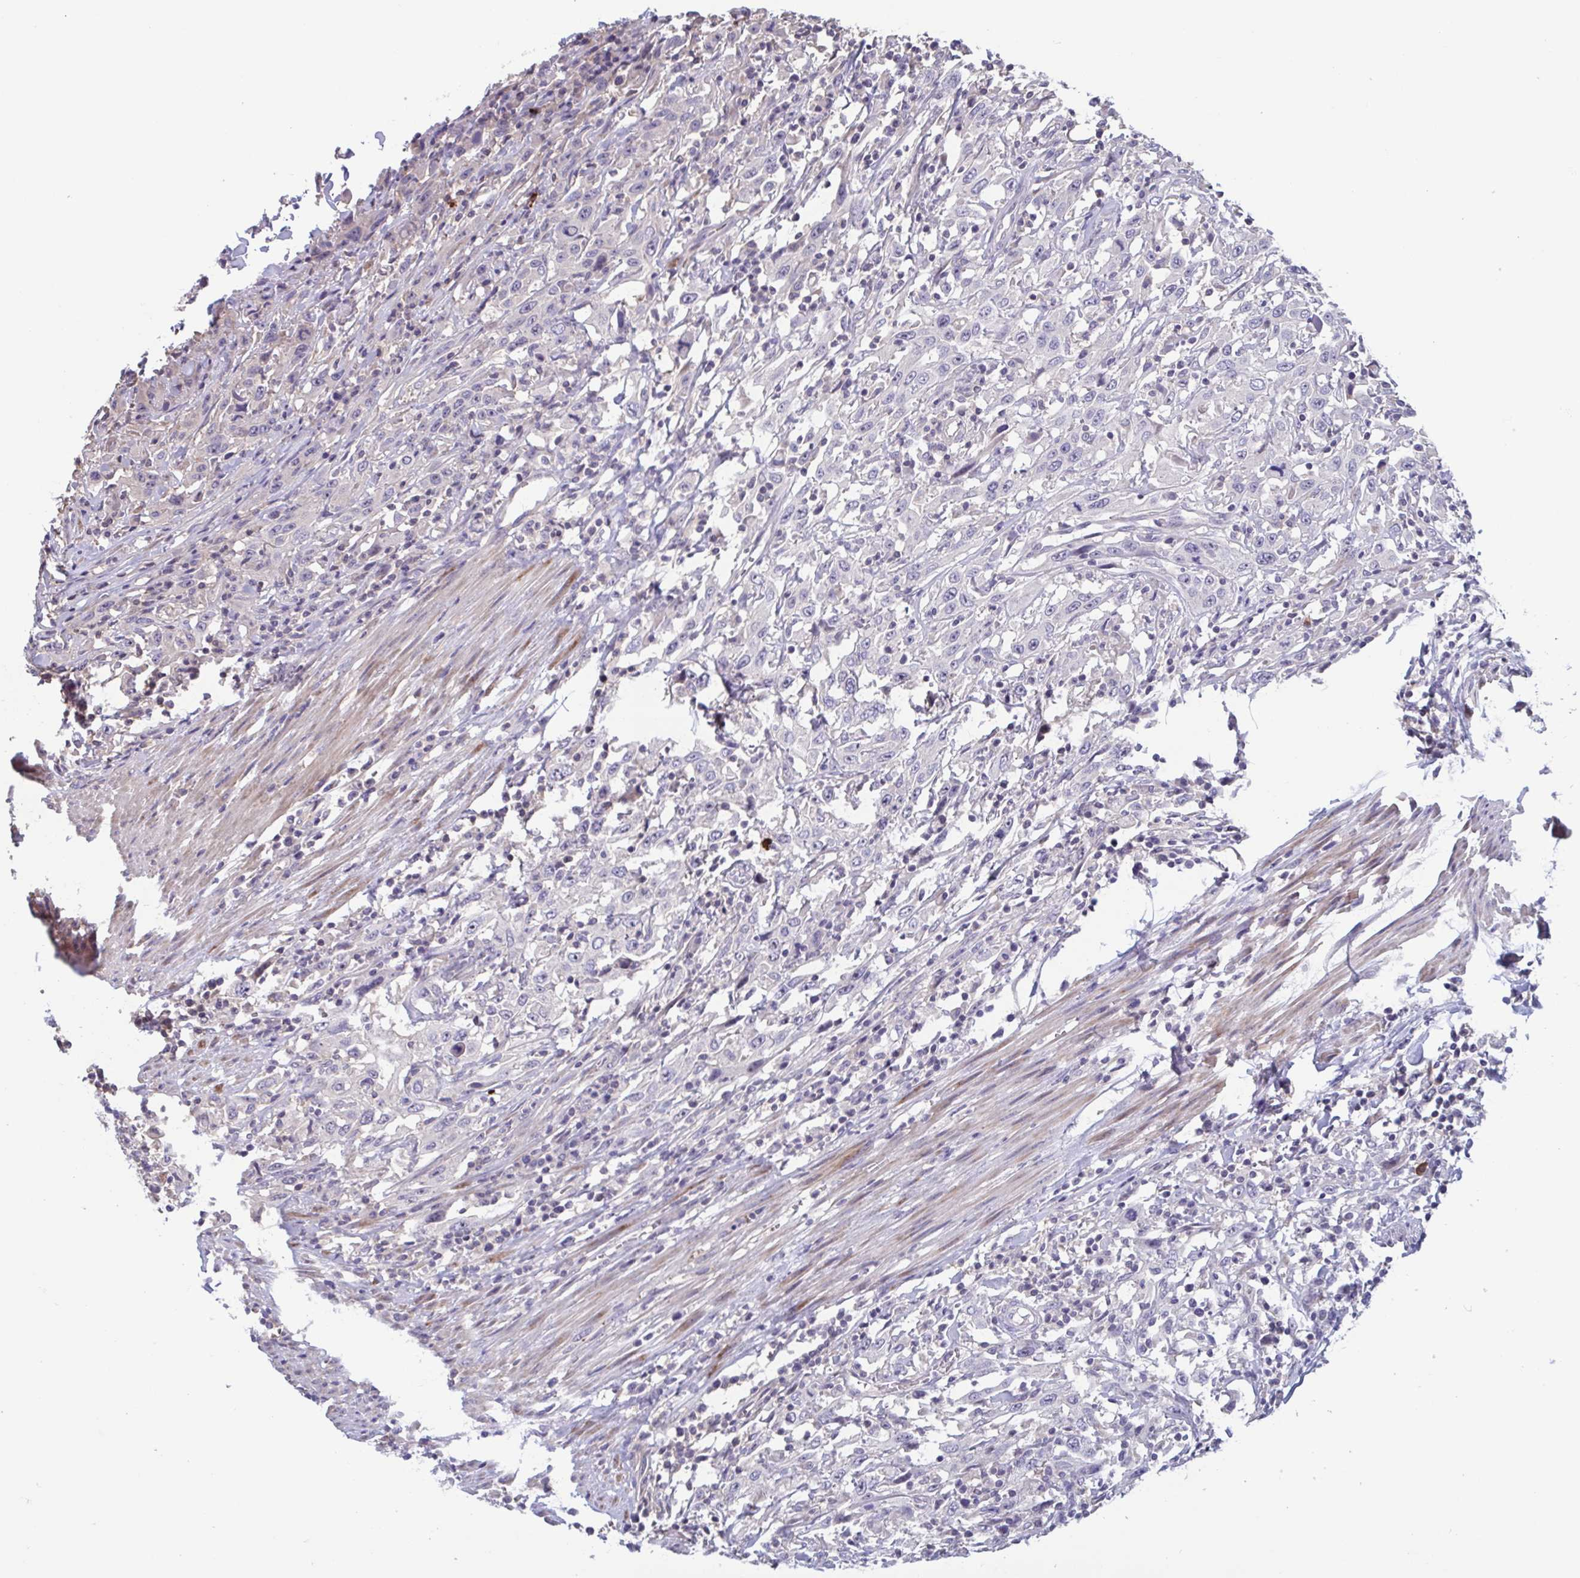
{"staining": {"intensity": "negative", "quantity": "none", "location": "none"}, "tissue": "urothelial cancer", "cell_type": "Tumor cells", "image_type": "cancer", "snomed": [{"axis": "morphology", "description": "Urothelial carcinoma, High grade"}, {"axis": "topography", "description": "Urinary bladder"}], "caption": "This is an IHC photomicrograph of human urothelial cancer. There is no staining in tumor cells.", "gene": "LRRC38", "patient": {"sex": "male", "age": 61}}